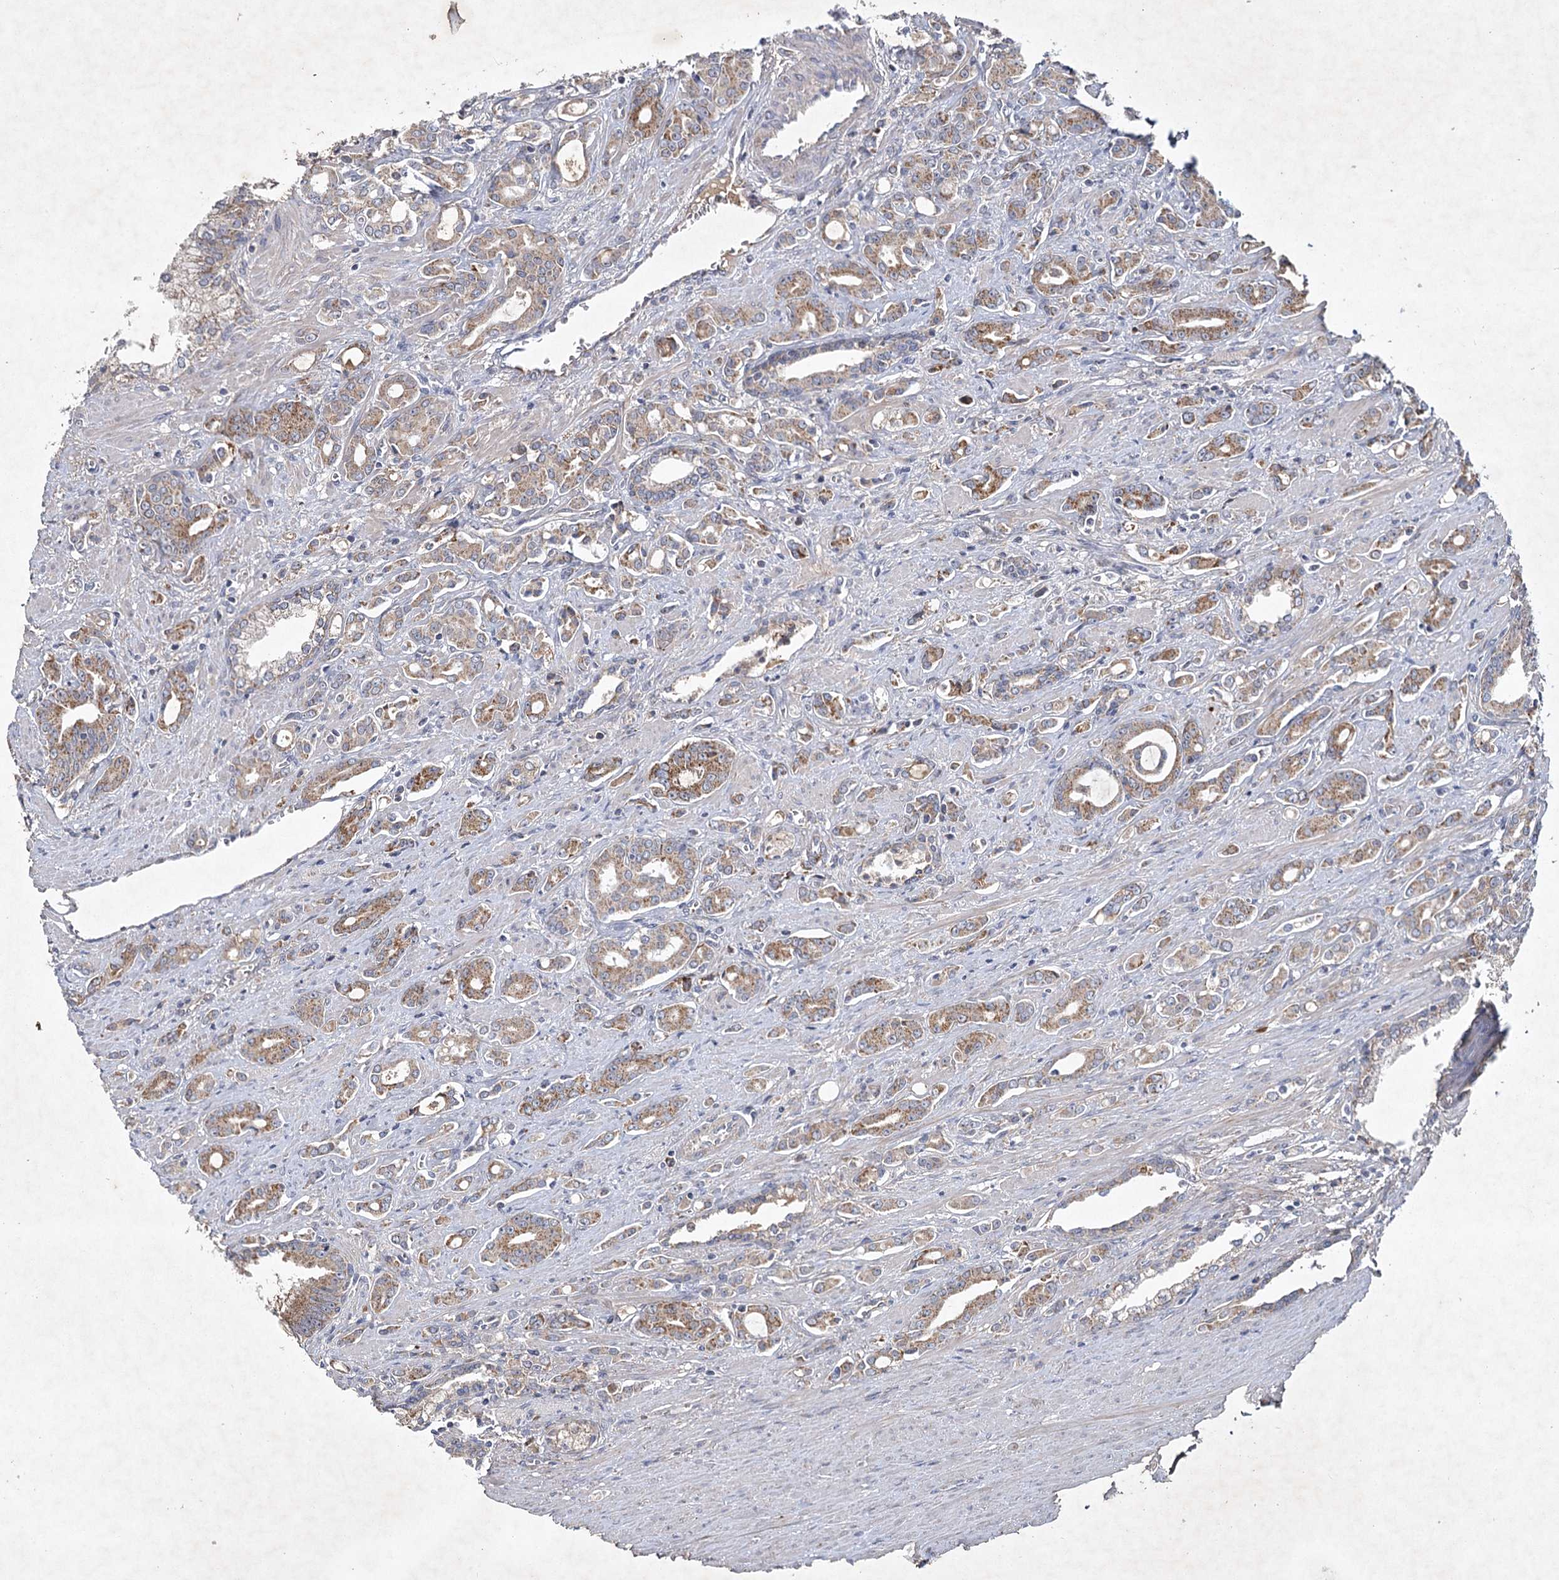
{"staining": {"intensity": "moderate", "quantity": ">75%", "location": "cytoplasmic/membranous"}, "tissue": "prostate cancer", "cell_type": "Tumor cells", "image_type": "cancer", "snomed": [{"axis": "morphology", "description": "Adenocarcinoma, High grade"}, {"axis": "topography", "description": "Prostate"}], "caption": "Moderate cytoplasmic/membranous positivity for a protein is seen in approximately >75% of tumor cells of prostate cancer (adenocarcinoma (high-grade)) using IHC.", "gene": "MRPL44", "patient": {"sex": "male", "age": 72}}